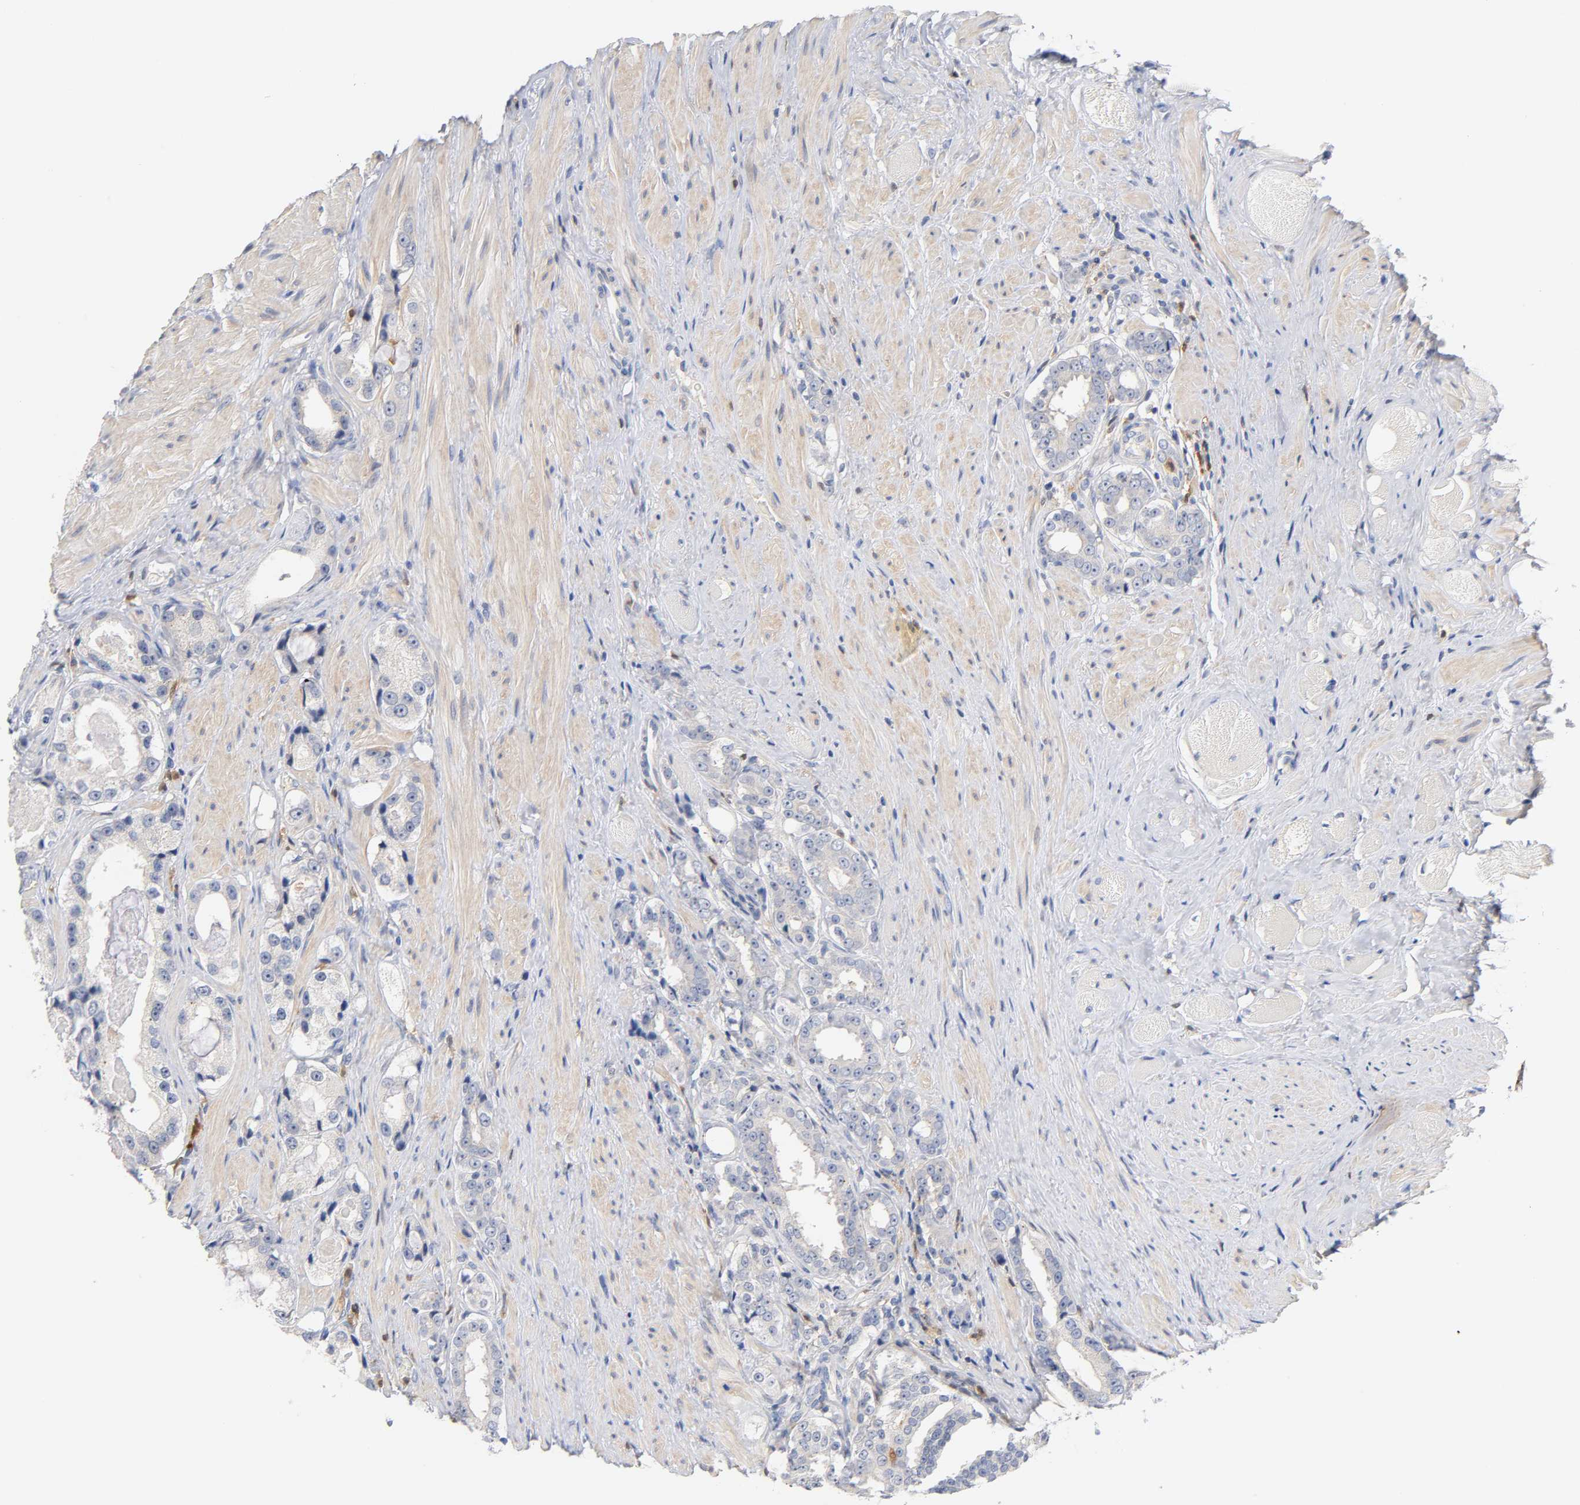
{"staining": {"intensity": "negative", "quantity": "none", "location": "none"}, "tissue": "prostate cancer", "cell_type": "Tumor cells", "image_type": "cancer", "snomed": [{"axis": "morphology", "description": "Adenocarcinoma, Medium grade"}, {"axis": "topography", "description": "Prostate"}], "caption": "There is no significant staining in tumor cells of prostate medium-grade adenocarcinoma. Brightfield microscopy of immunohistochemistry stained with DAB (brown) and hematoxylin (blue), captured at high magnification.", "gene": "IL18", "patient": {"sex": "male", "age": 60}}